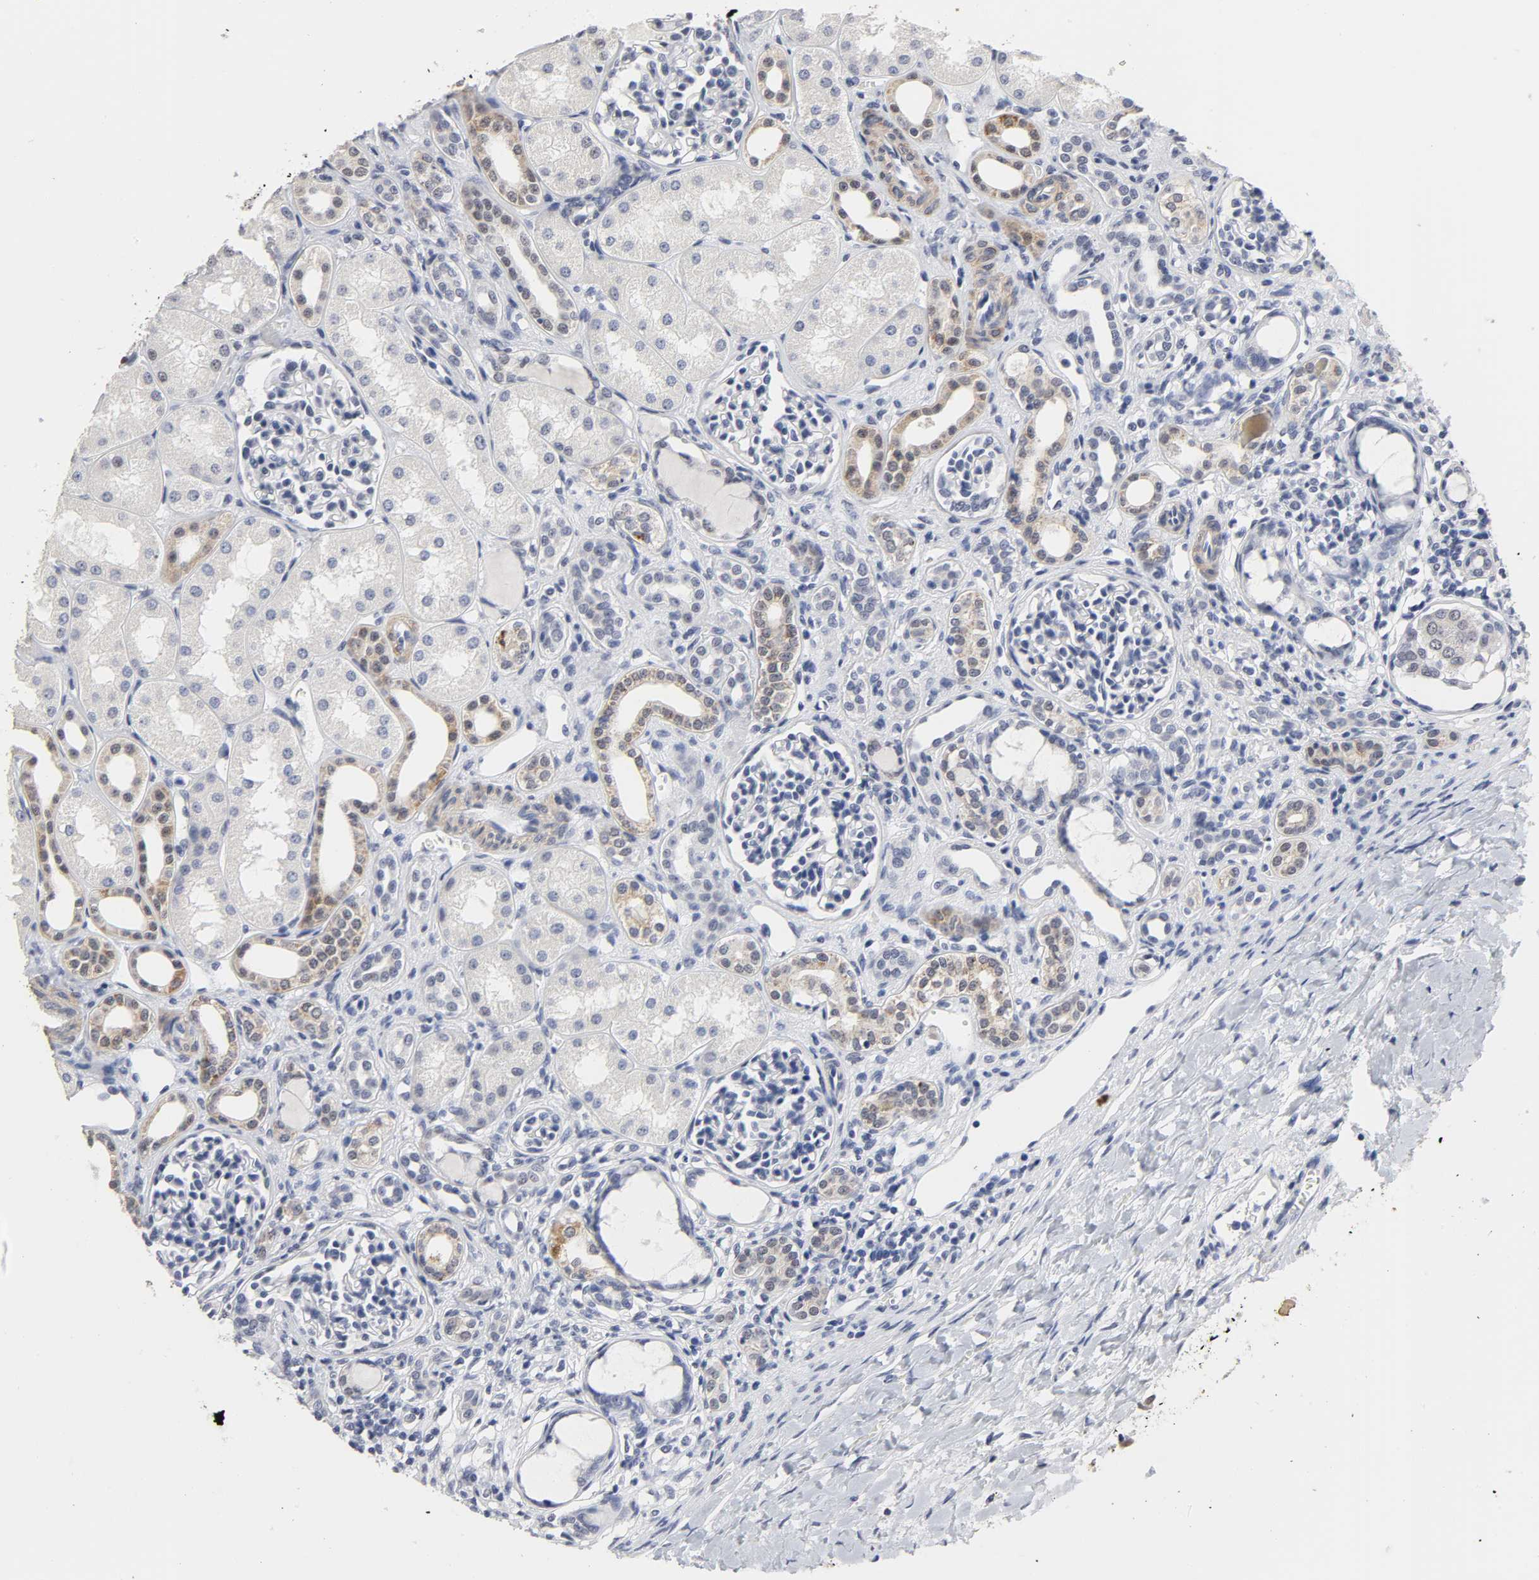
{"staining": {"intensity": "negative", "quantity": "none", "location": "none"}, "tissue": "kidney", "cell_type": "Cells in glomeruli", "image_type": "normal", "snomed": [{"axis": "morphology", "description": "Normal tissue, NOS"}, {"axis": "topography", "description": "Kidney"}], "caption": "IHC image of benign kidney stained for a protein (brown), which displays no staining in cells in glomeruli.", "gene": "GRHL2", "patient": {"sex": "male", "age": 7}}